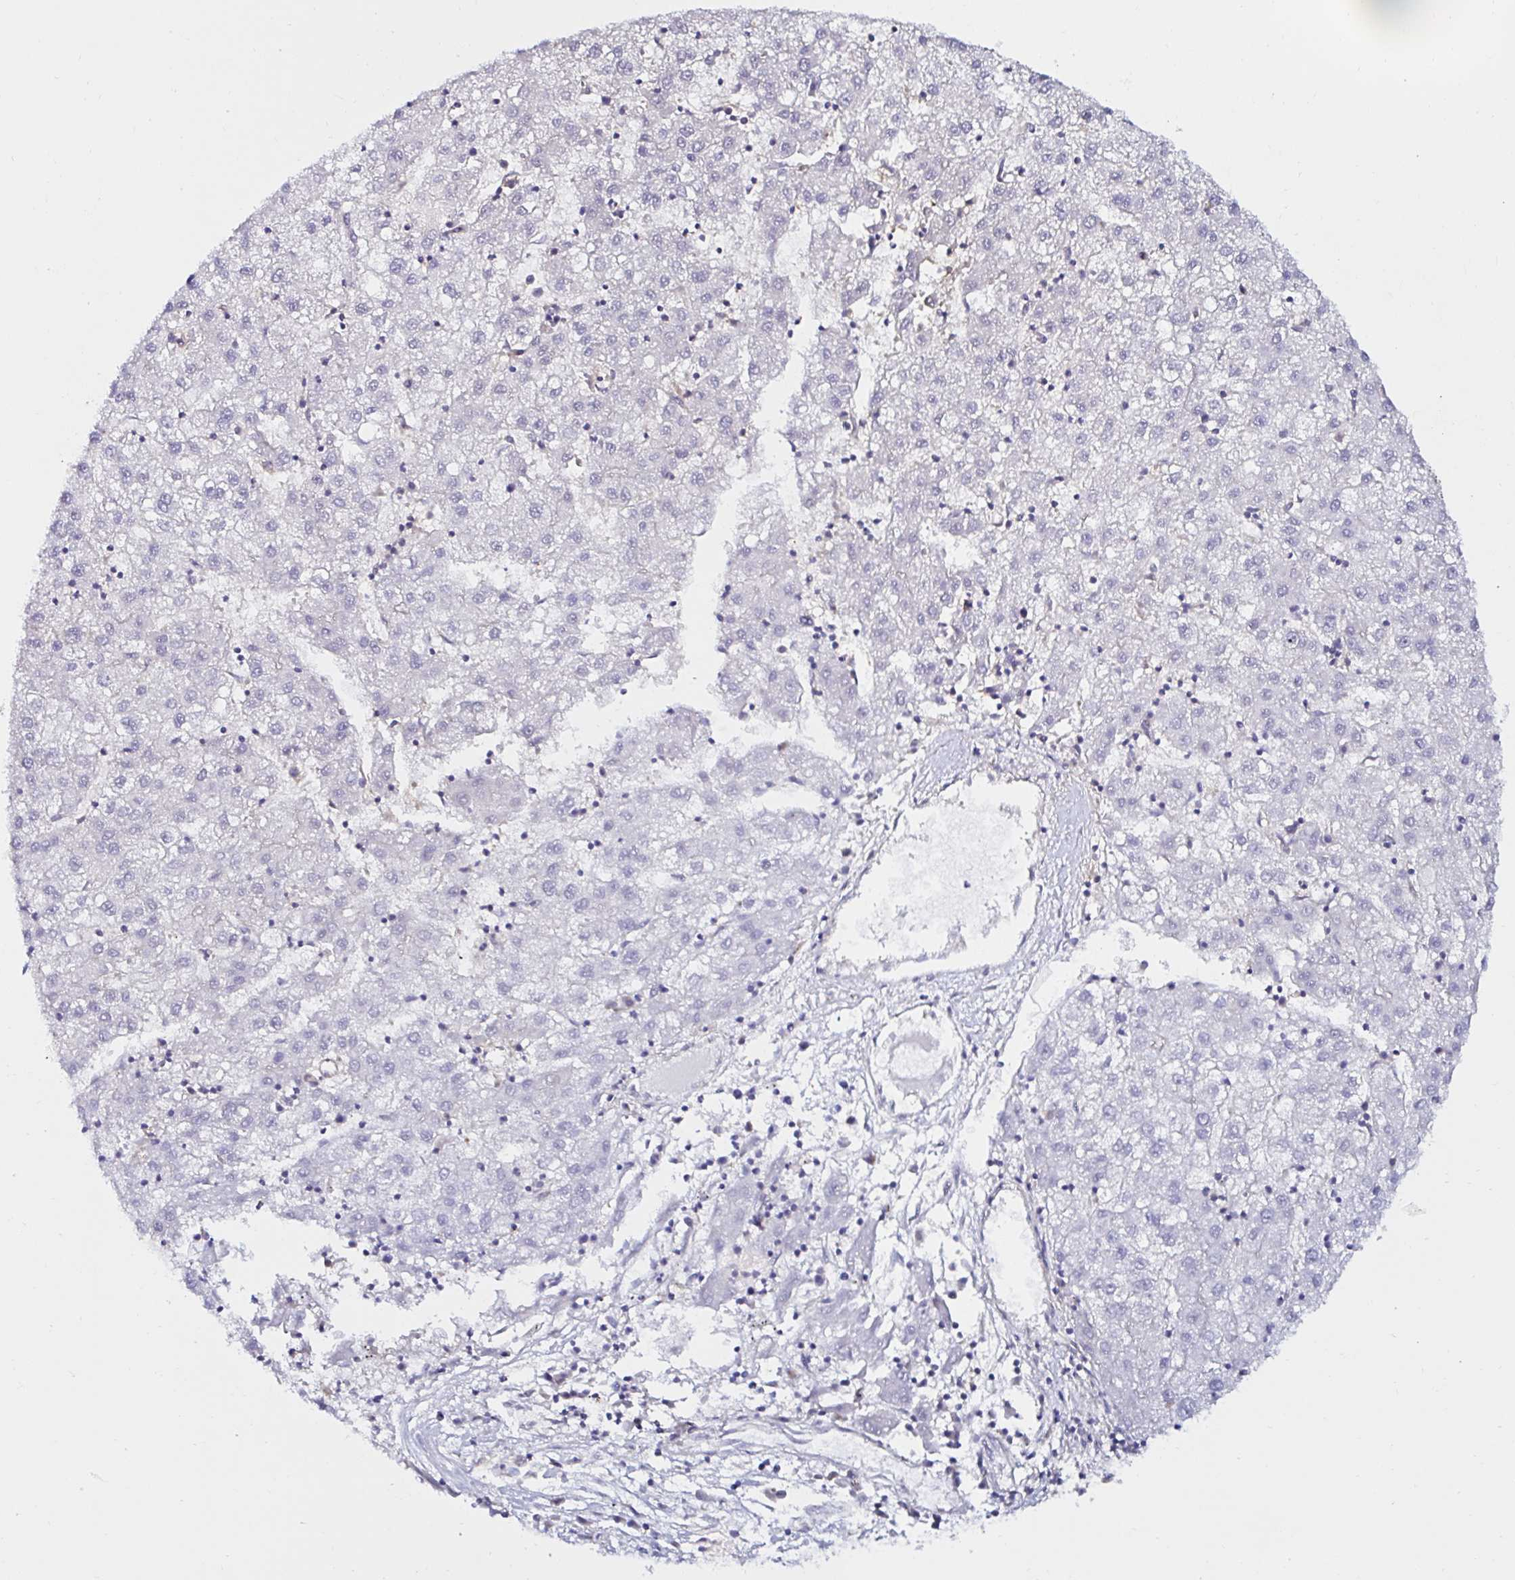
{"staining": {"intensity": "negative", "quantity": "none", "location": "none"}, "tissue": "liver cancer", "cell_type": "Tumor cells", "image_type": "cancer", "snomed": [{"axis": "morphology", "description": "Carcinoma, Hepatocellular, NOS"}, {"axis": "topography", "description": "Liver"}], "caption": "A high-resolution histopathology image shows IHC staining of hepatocellular carcinoma (liver), which shows no significant expression in tumor cells.", "gene": "RSRP1", "patient": {"sex": "male", "age": 72}}